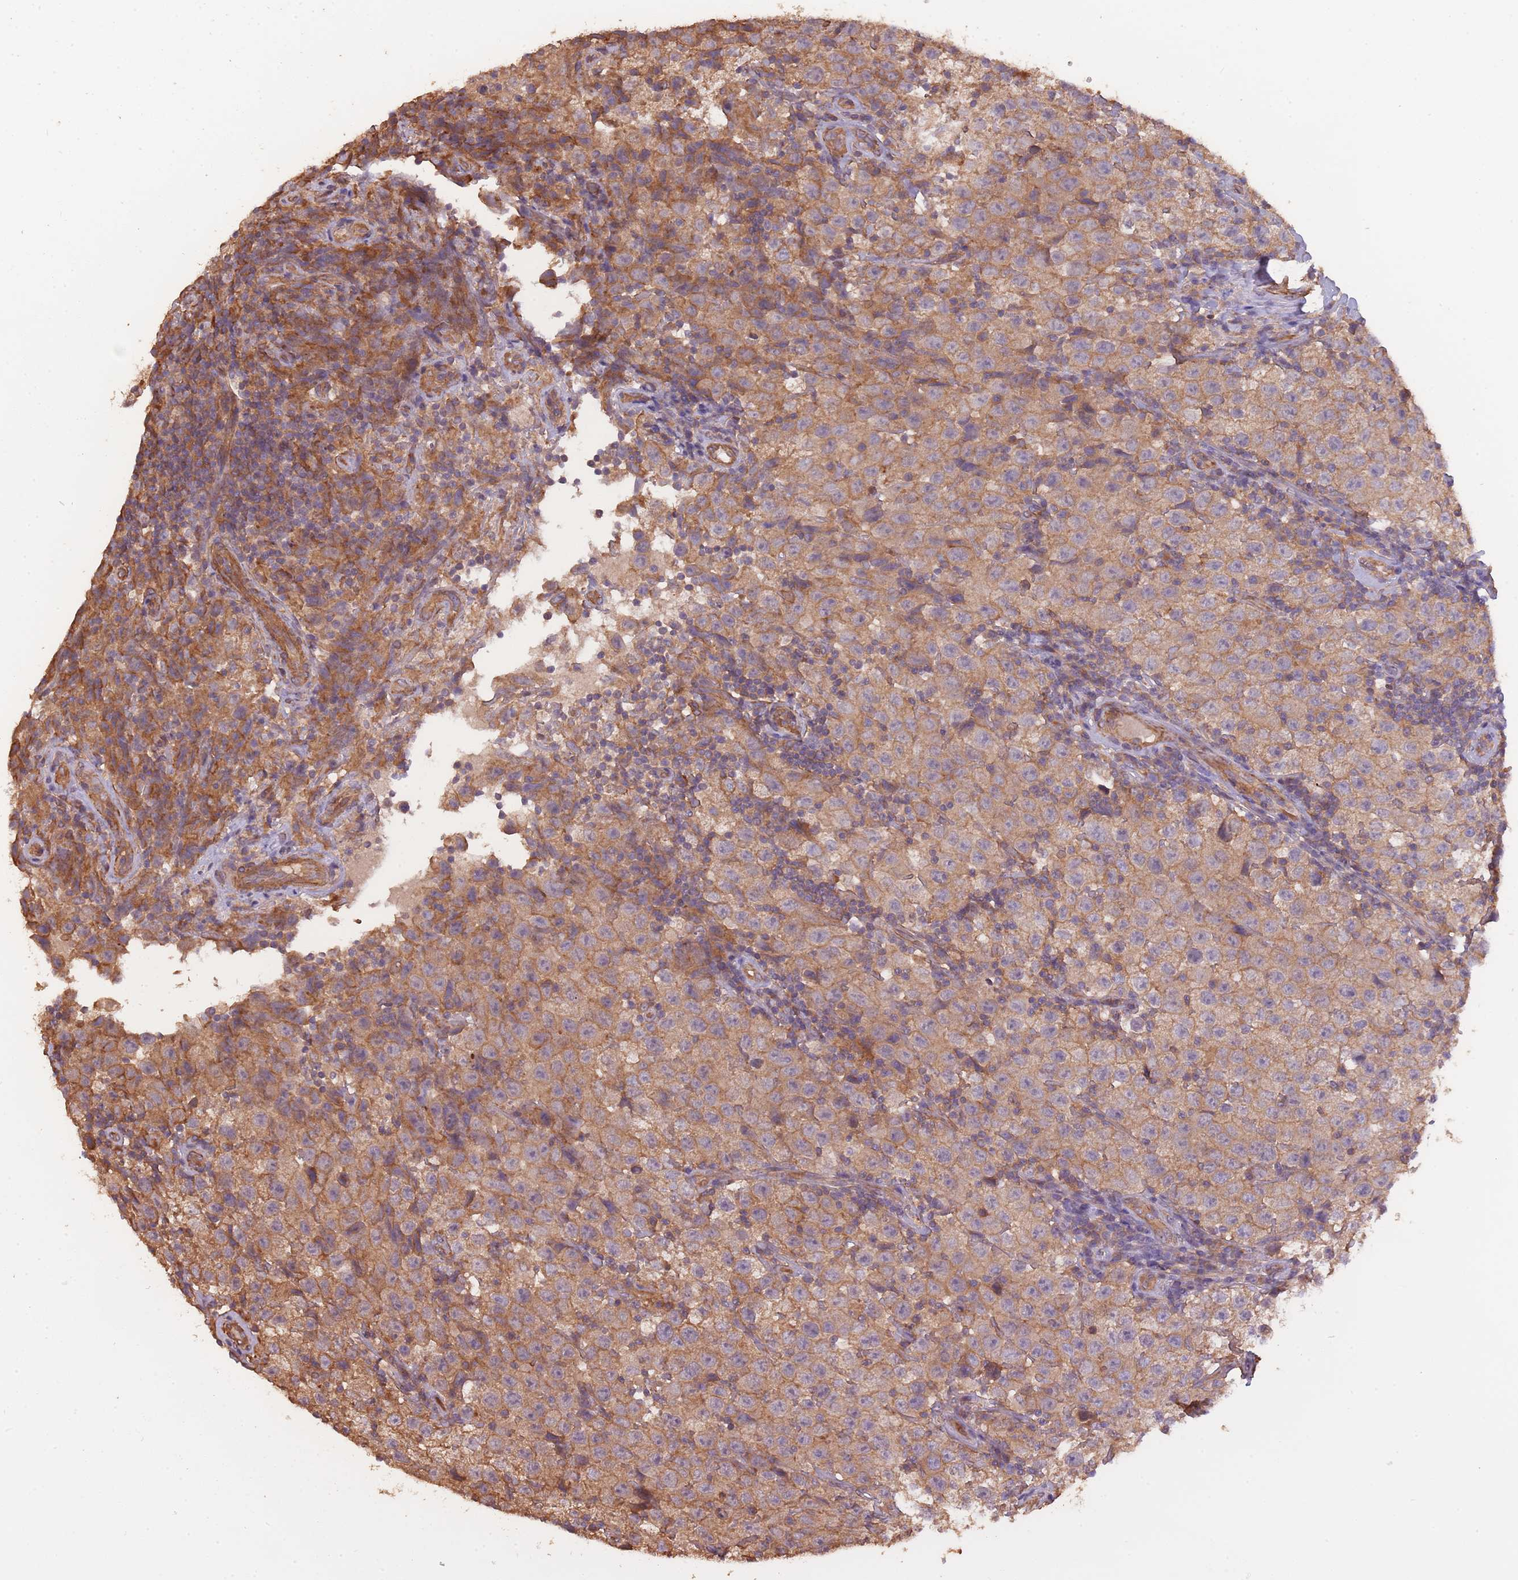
{"staining": {"intensity": "moderate", "quantity": ">75%", "location": "cytoplasmic/membranous"}, "tissue": "testis cancer", "cell_type": "Tumor cells", "image_type": "cancer", "snomed": [{"axis": "morphology", "description": "Seminoma, NOS"}, {"axis": "morphology", "description": "Carcinoma, Embryonal, NOS"}, {"axis": "topography", "description": "Testis"}], "caption": "This micrograph exhibits IHC staining of human testis seminoma, with medium moderate cytoplasmic/membranous positivity in approximately >75% of tumor cells.", "gene": "ARMH3", "patient": {"sex": "male", "age": 41}}